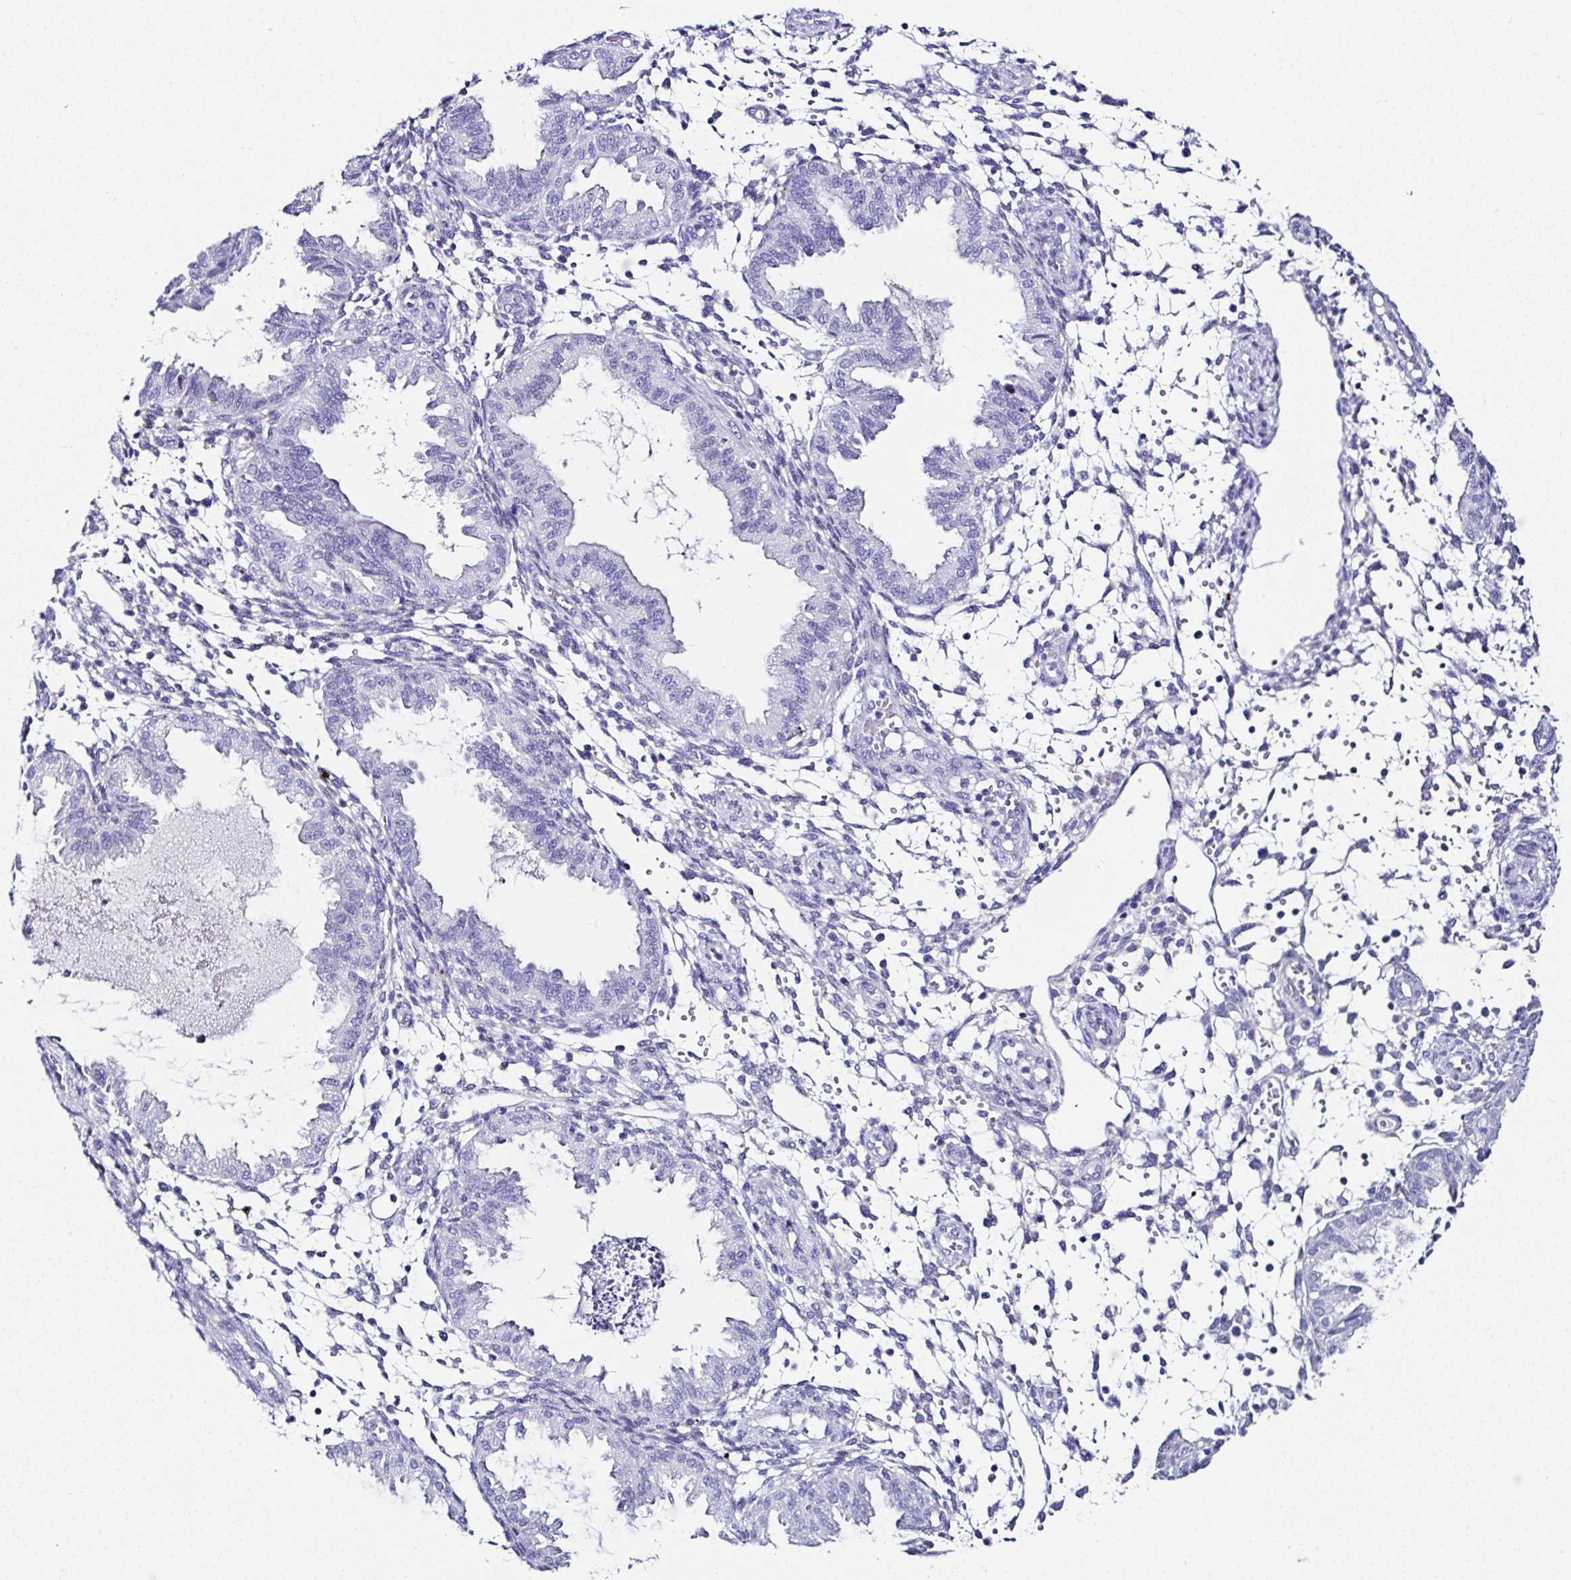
{"staining": {"intensity": "negative", "quantity": "none", "location": "none"}, "tissue": "endometrium", "cell_type": "Cells in endometrial stroma", "image_type": "normal", "snomed": [{"axis": "morphology", "description": "Normal tissue, NOS"}, {"axis": "topography", "description": "Endometrium"}], "caption": "The IHC micrograph has no significant staining in cells in endometrial stroma of endometrium.", "gene": "UGT3A1", "patient": {"sex": "female", "age": 33}}